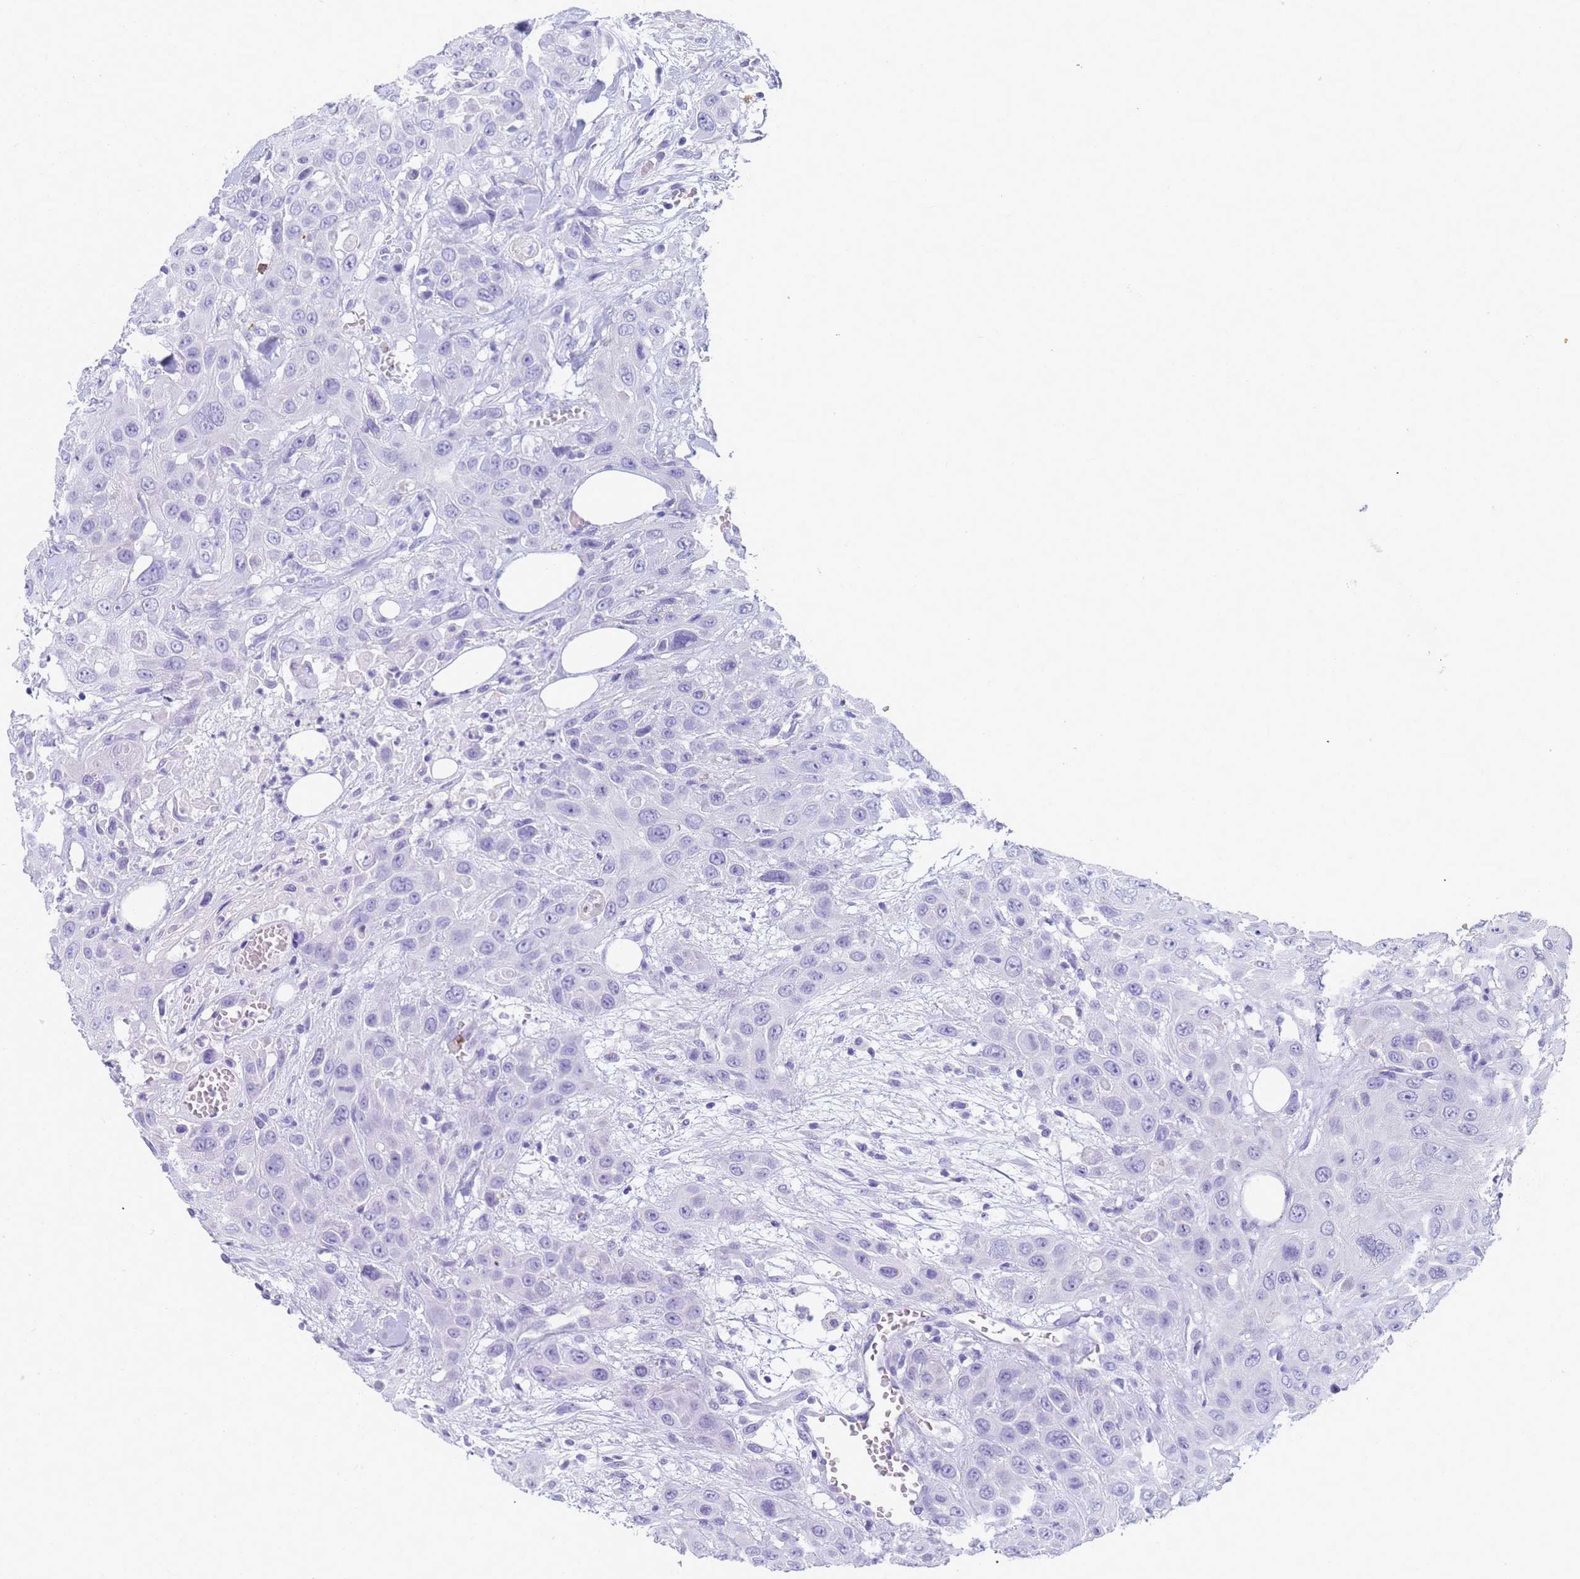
{"staining": {"intensity": "negative", "quantity": "none", "location": "none"}, "tissue": "head and neck cancer", "cell_type": "Tumor cells", "image_type": "cancer", "snomed": [{"axis": "morphology", "description": "Squamous cell carcinoma, NOS"}, {"axis": "topography", "description": "Head-Neck"}], "caption": "Protein analysis of head and neck cancer (squamous cell carcinoma) reveals no significant staining in tumor cells.", "gene": "RNASE2", "patient": {"sex": "male", "age": 81}}